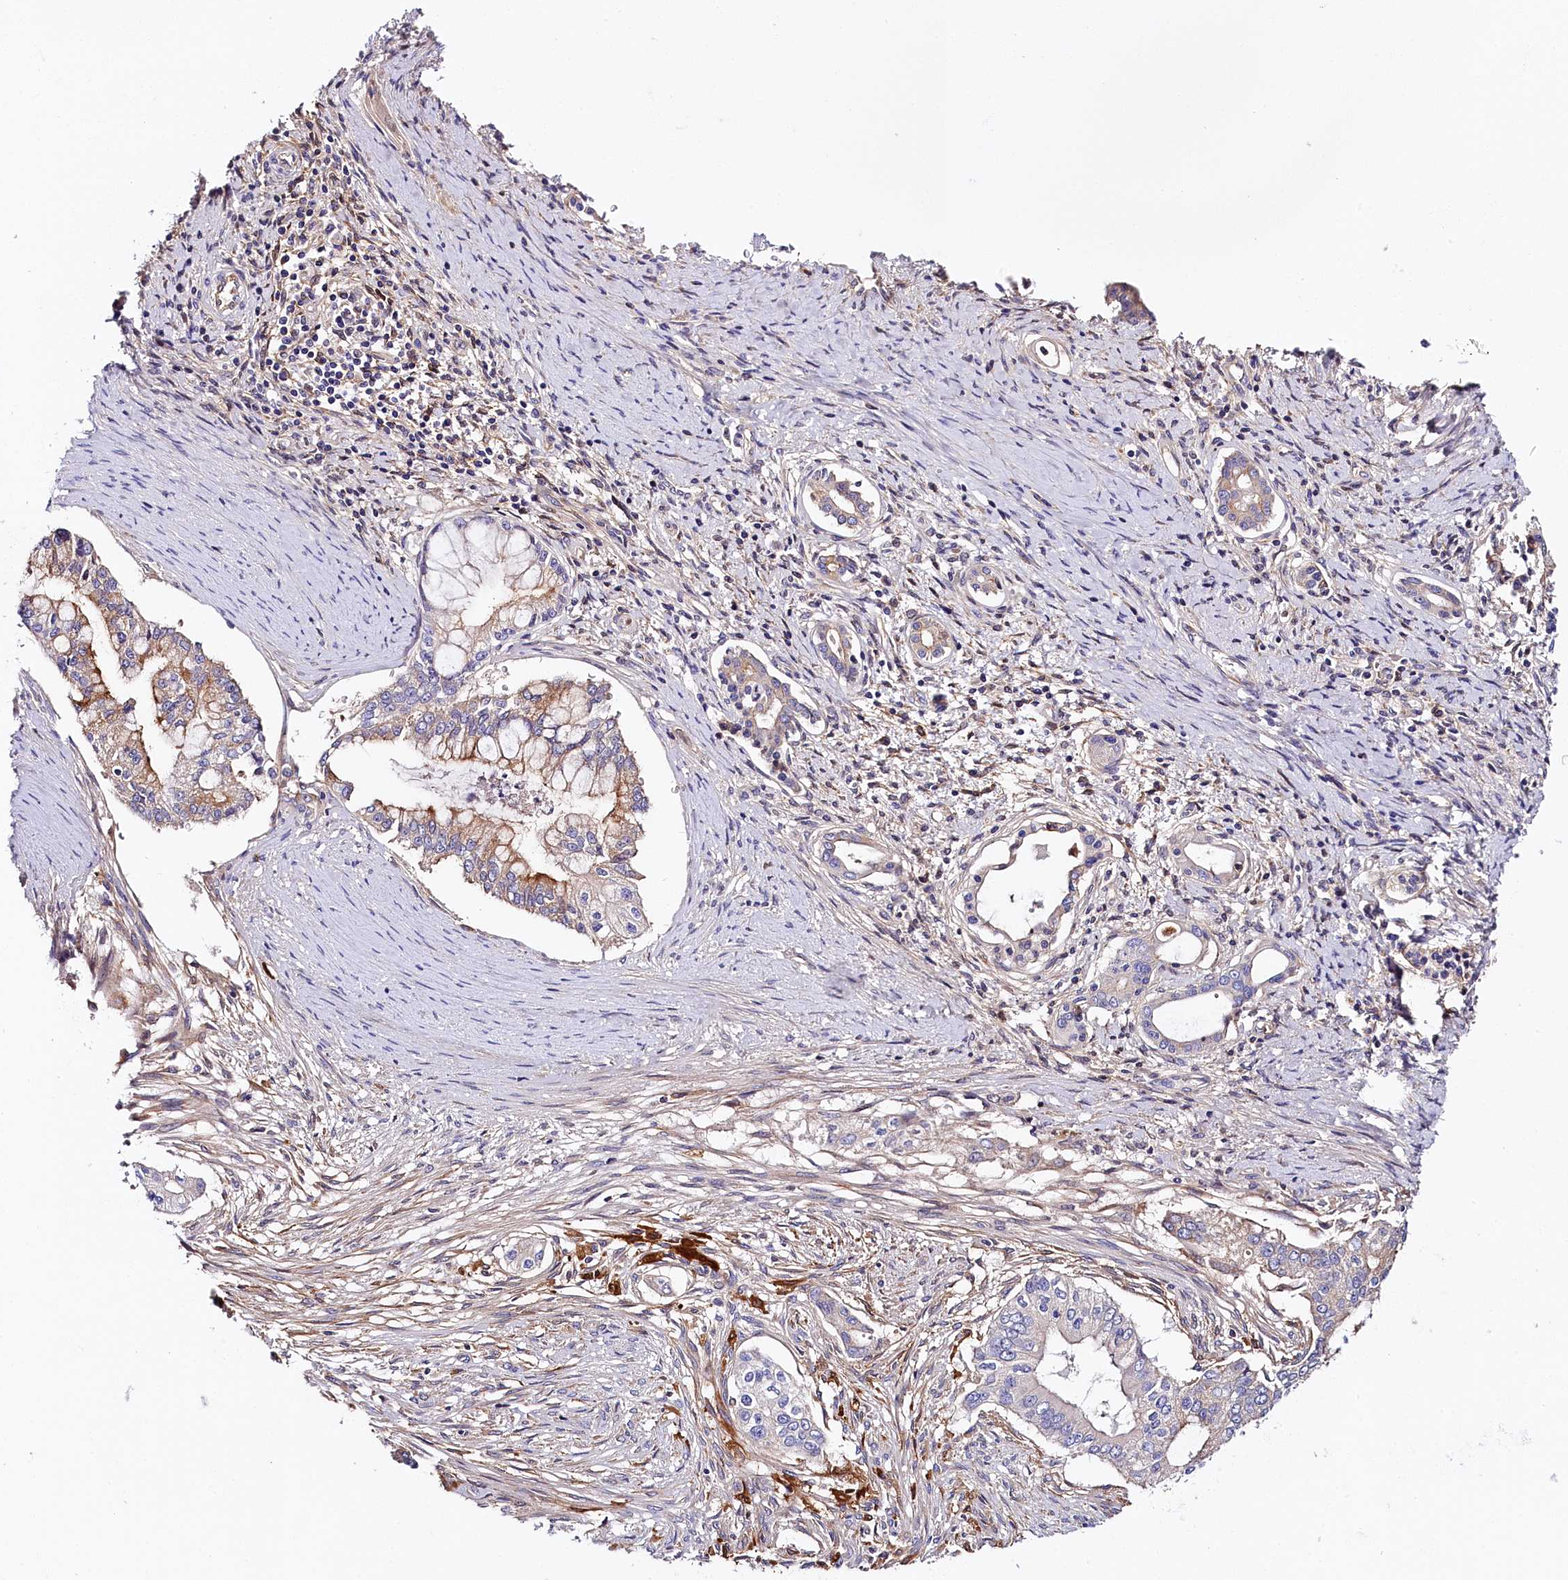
{"staining": {"intensity": "weak", "quantity": "<25%", "location": "cytoplasmic/membranous"}, "tissue": "pancreatic cancer", "cell_type": "Tumor cells", "image_type": "cancer", "snomed": [{"axis": "morphology", "description": "Adenocarcinoma, NOS"}, {"axis": "topography", "description": "Pancreas"}], "caption": "Photomicrograph shows no significant protein expression in tumor cells of pancreatic cancer.", "gene": "KATNB1", "patient": {"sex": "male", "age": 46}}